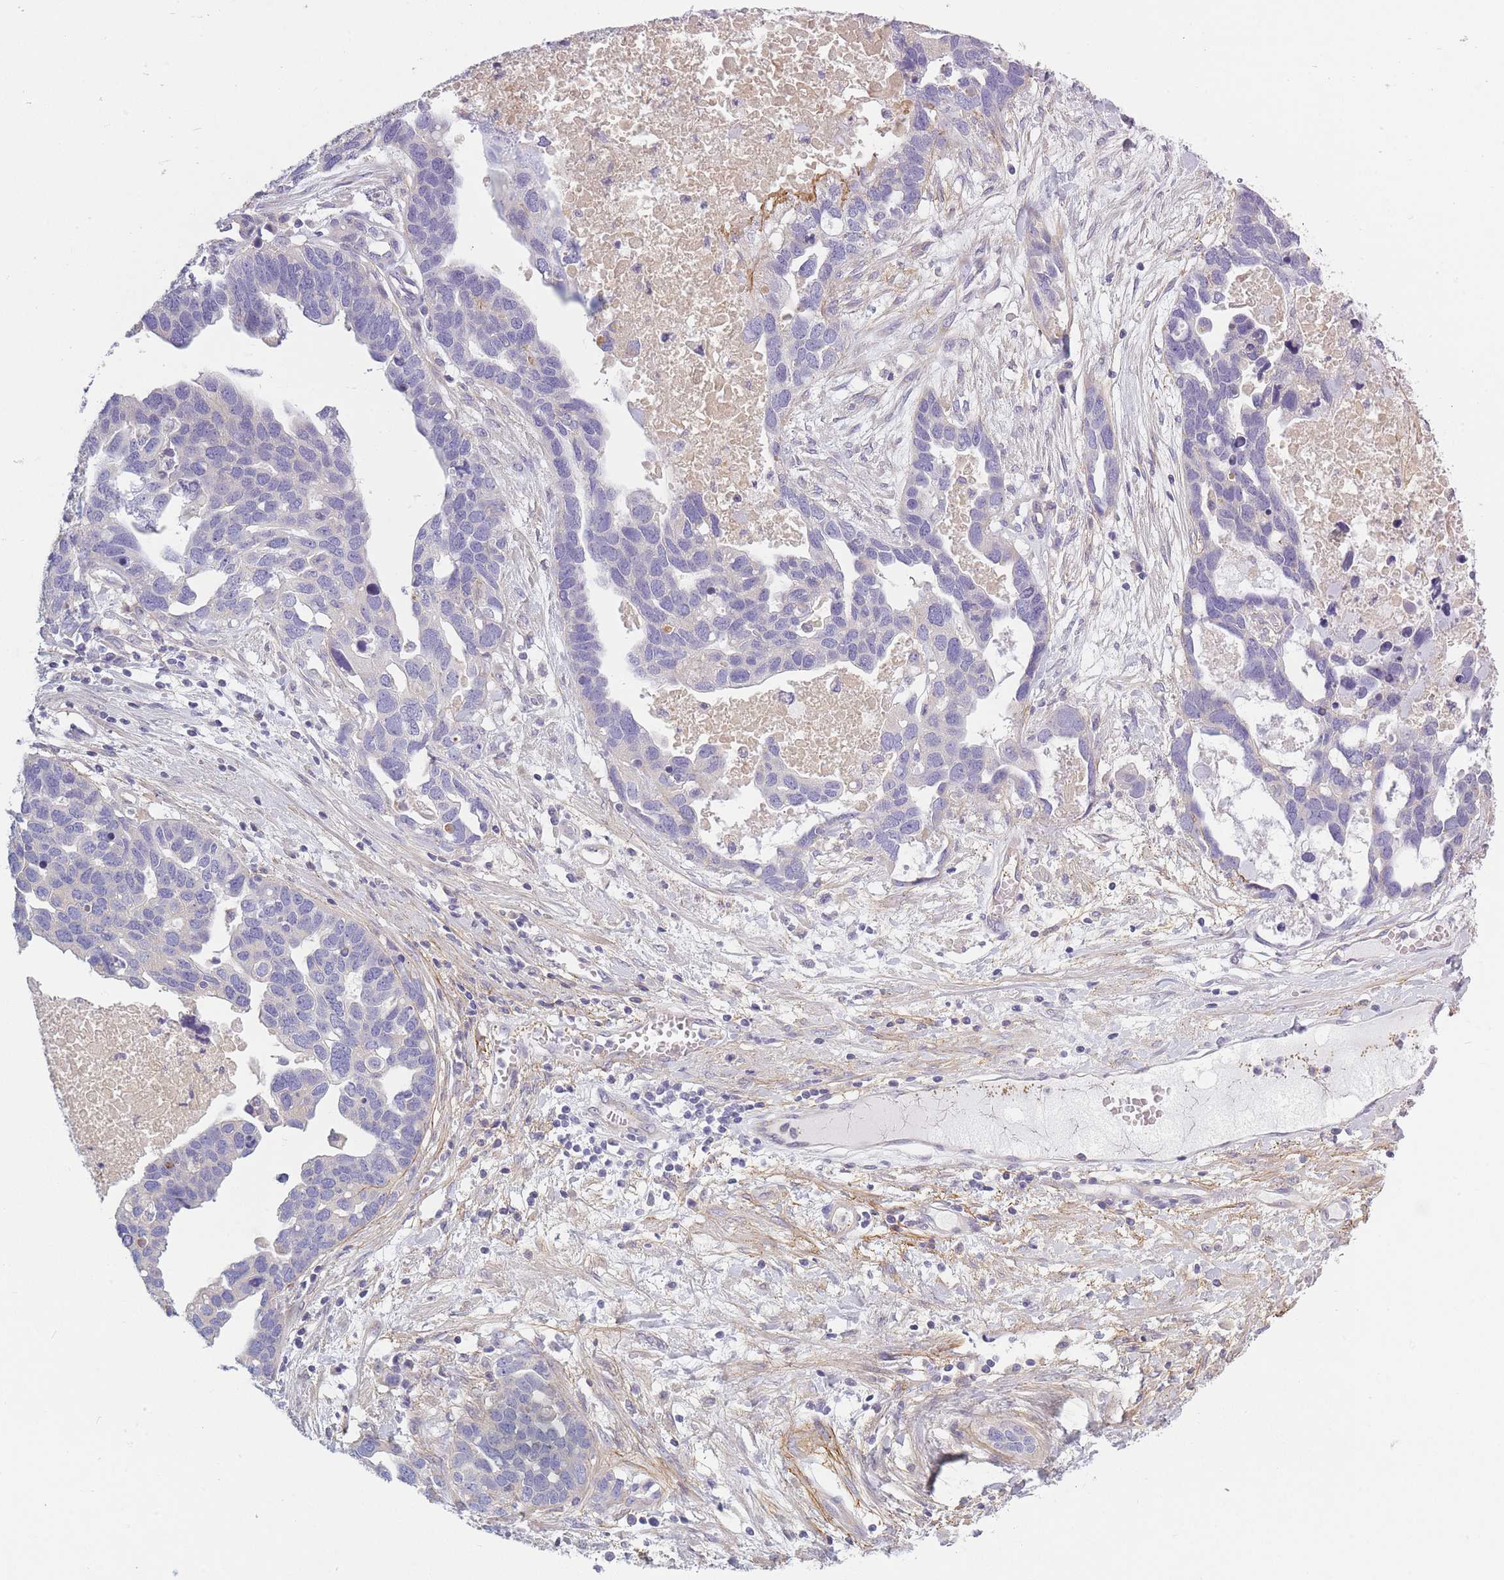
{"staining": {"intensity": "negative", "quantity": "none", "location": "none"}, "tissue": "ovarian cancer", "cell_type": "Tumor cells", "image_type": "cancer", "snomed": [{"axis": "morphology", "description": "Cystadenocarcinoma, serous, NOS"}, {"axis": "topography", "description": "Ovary"}], "caption": "Histopathology image shows no significant protein staining in tumor cells of ovarian serous cystadenocarcinoma.", "gene": "AP3M2", "patient": {"sex": "female", "age": 54}}